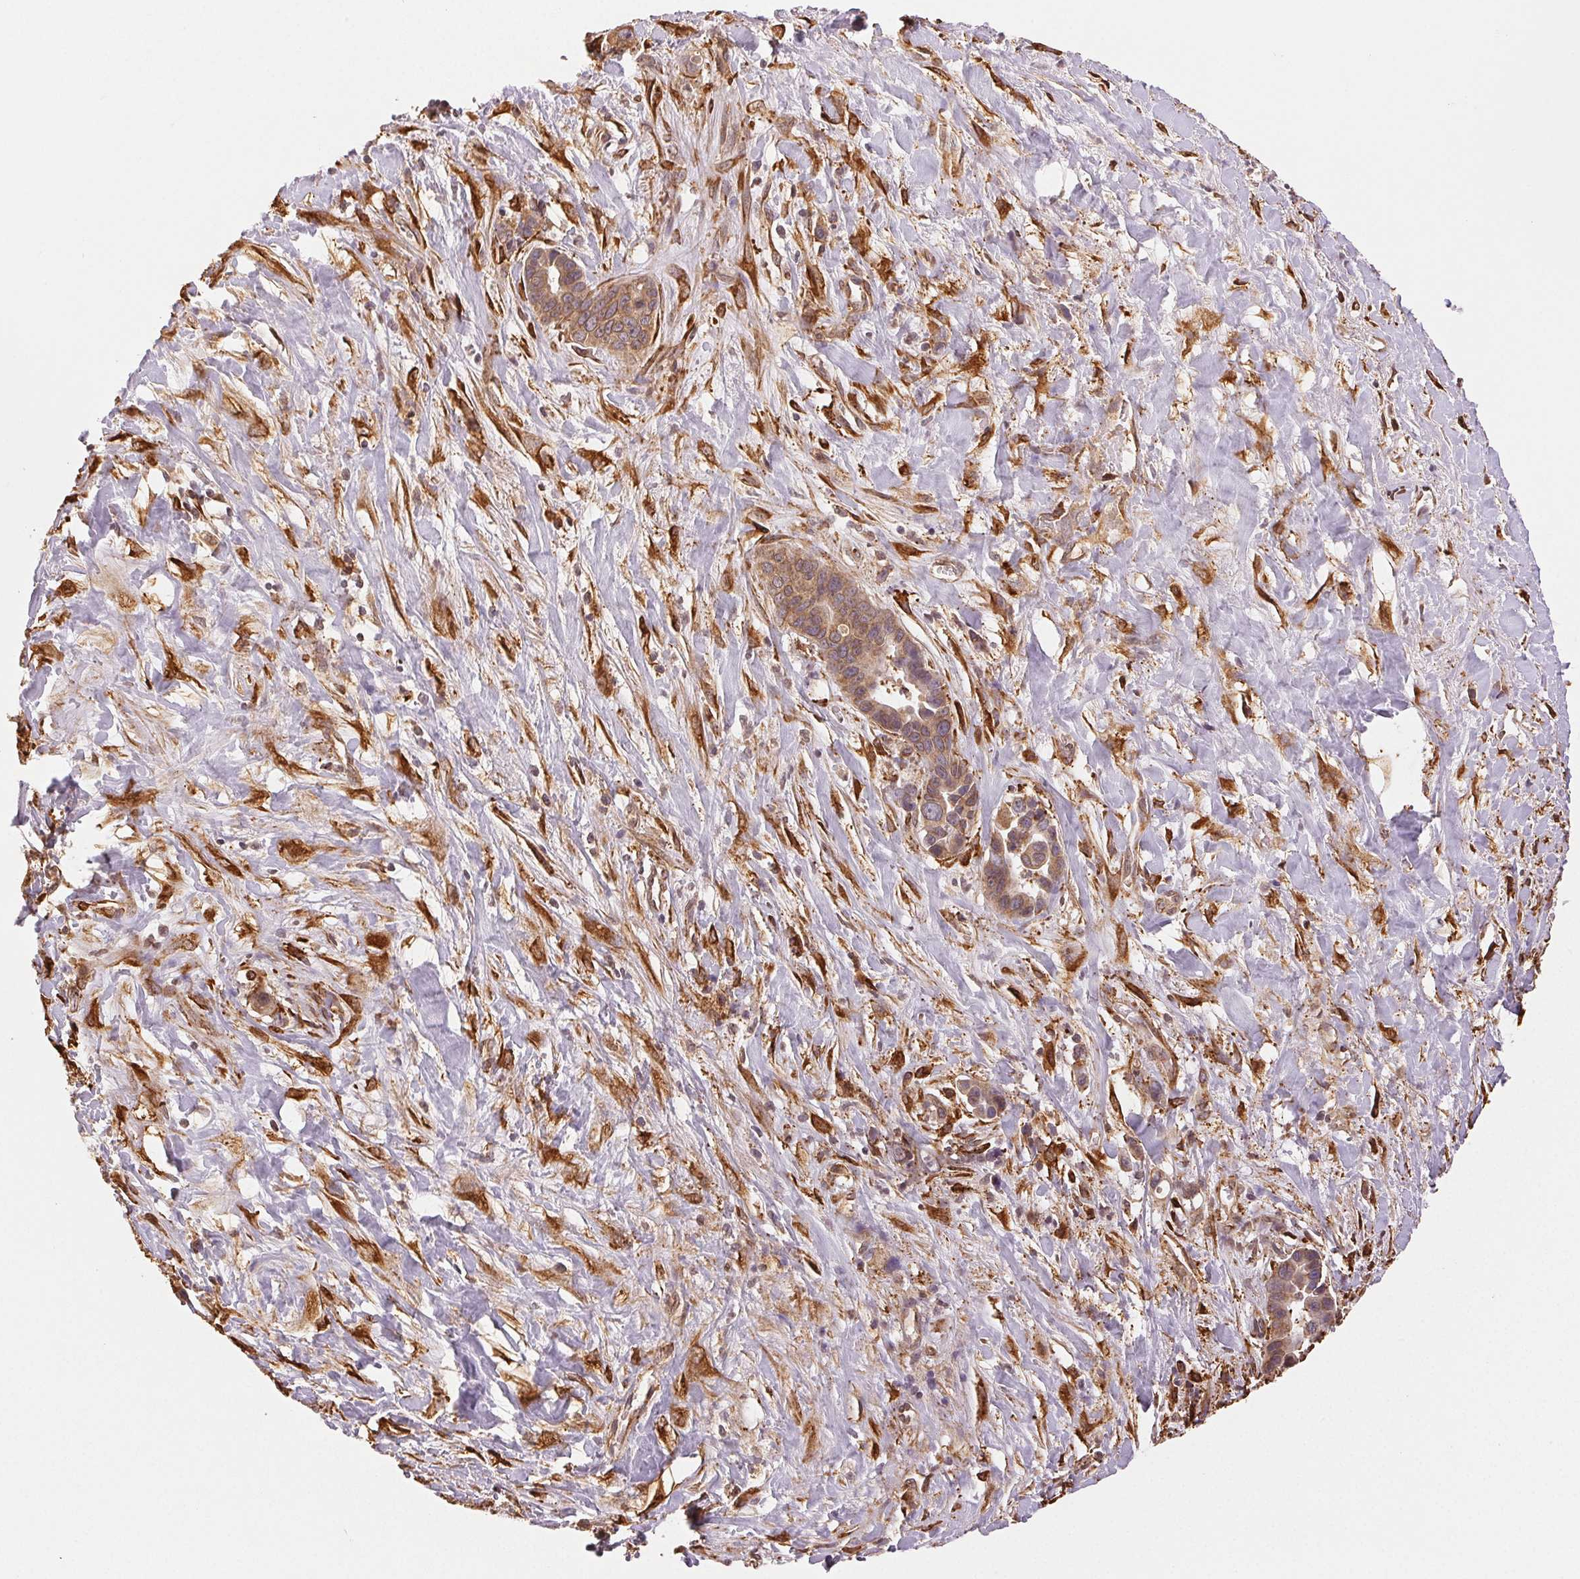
{"staining": {"intensity": "moderate", "quantity": ">75%", "location": "cytoplasmic/membranous"}, "tissue": "liver cancer", "cell_type": "Tumor cells", "image_type": "cancer", "snomed": [{"axis": "morphology", "description": "Cholangiocarcinoma"}, {"axis": "topography", "description": "Liver"}], "caption": "Immunohistochemistry (IHC) photomicrograph of neoplastic tissue: human liver cancer stained using immunohistochemistry shows medium levels of moderate protein expression localized specifically in the cytoplasmic/membranous of tumor cells, appearing as a cytoplasmic/membranous brown color.", "gene": "RCN3", "patient": {"sex": "female", "age": 79}}